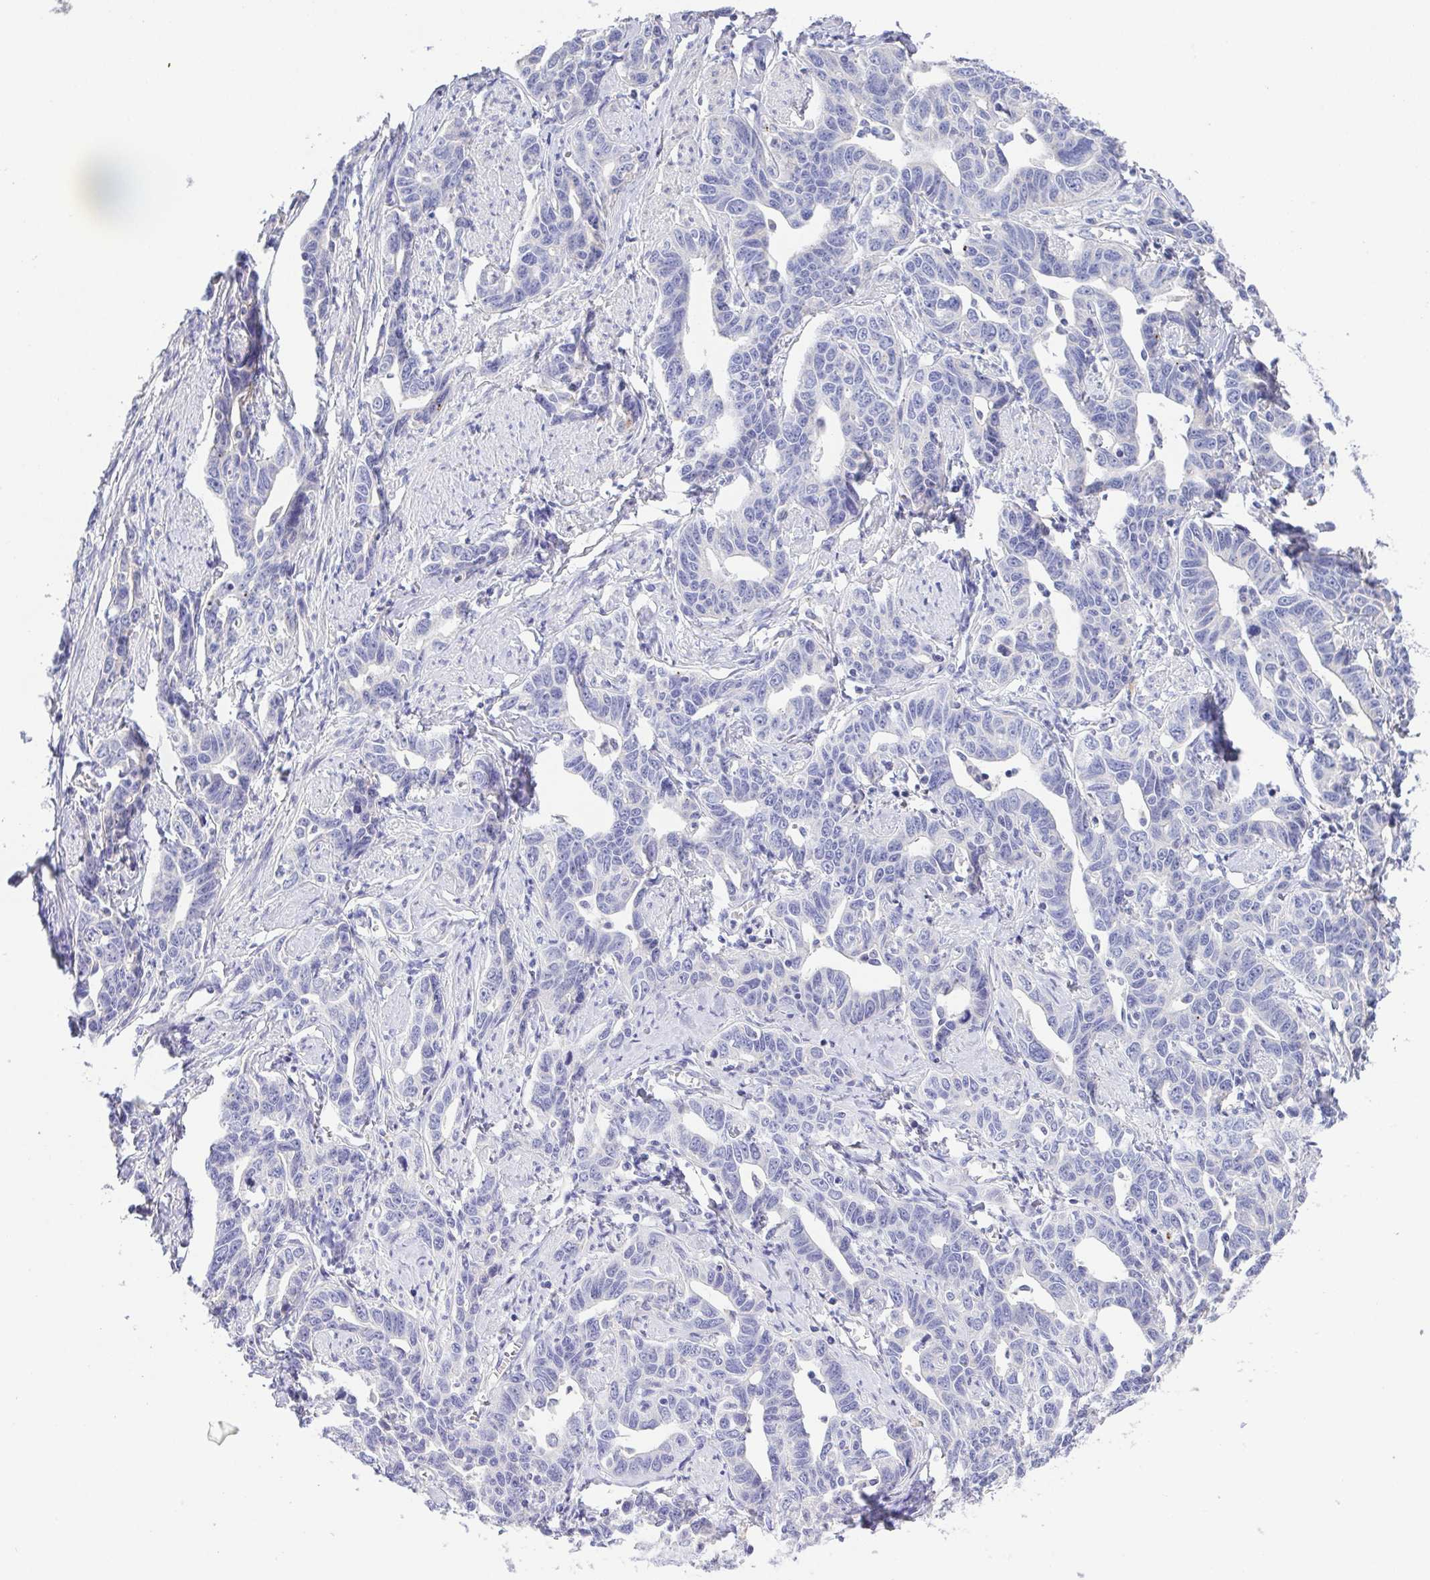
{"staining": {"intensity": "negative", "quantity": "none", "location": "none"}, "tissue": "ovarian cancer", "cell_type": "Tumor cells", "image_type": "cancer", "snomed": [{"axis": "morphology", "description": "Cystadenocarcinoma, serous, NOS"}, {"axis": "topography", "description": "Ovary"}], "caption": "The micrograph demonstrates no significant staining in tumor cells of ovarian serous cystadenocarcinoma. (Stains: DAB (3,3'-diaminobenzidine) immunohistochemistry (IHC) with hematoxylin counter stain, Microscopy: brightfield microscopy at high magnification).", "gene": "PKDREJ", "patient": {"sex": "female", "age": 69}}